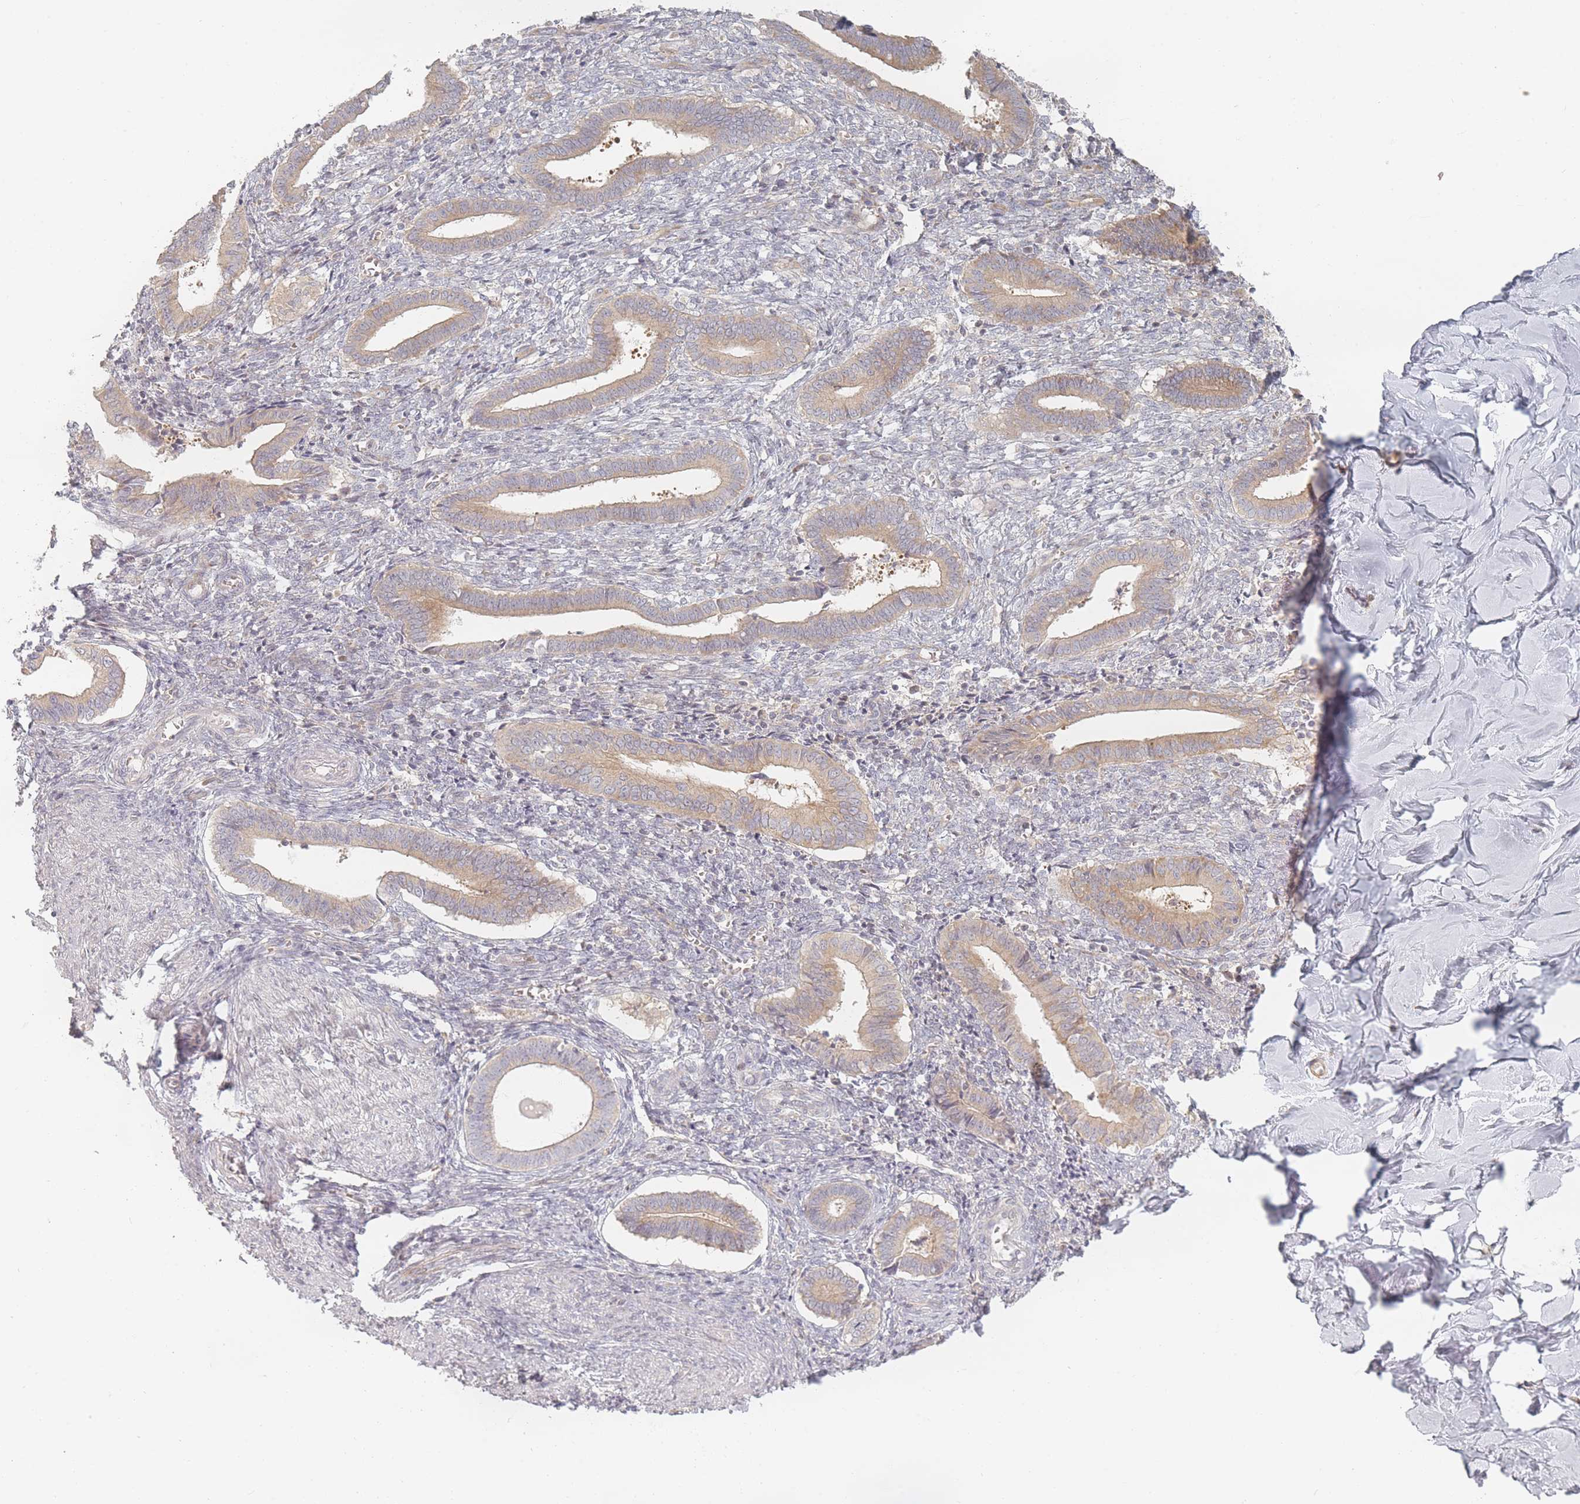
{"staining": {"intensity": "weak", "quantity": "<25%", "location": "cytoplasmic/membranous"}, "tissue": "endometrium", "cell_type": "Cells in endometrial stroma", "image_type": "normal", "snomed": [{"axis": "morphology", "description": "Normal tissue, NOS"}, {"axis": "topography", "description": "Other"}, {"axis": "topography", "description": "Endometrium"}], "caption": "The photomicrograph reveals no staining of cells in endometrial stroma in unremarkable endometrium. (DAB IHC visualized using brightfield microscopy, high magnification).", "gene": "ZKSCAN7", "patient": {"sex": "female", "age": 44}}